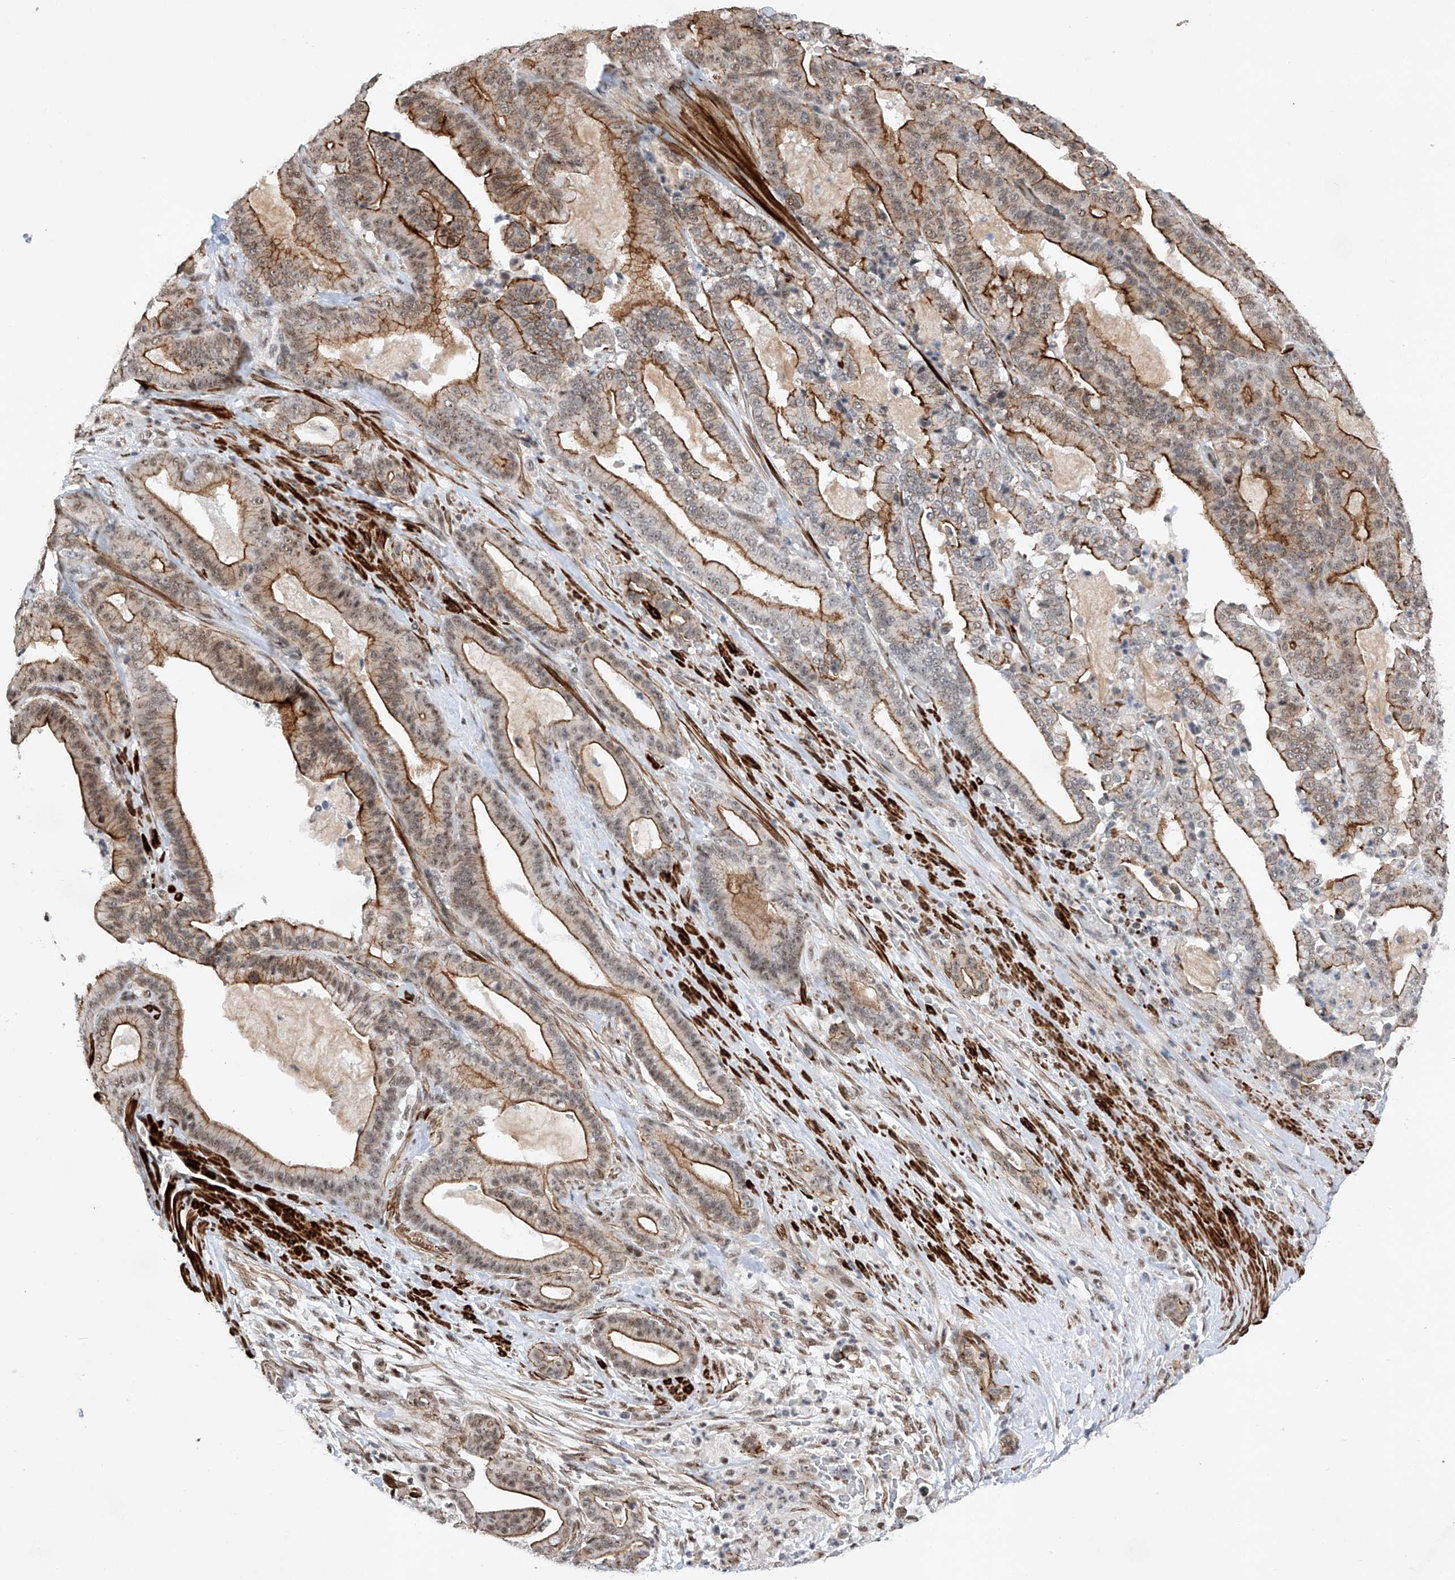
{"staining": {"intensity": "moderate", "quantity": ">75%", "location": "cytoplasmic/membranous,nuclear"}, "tissue": "pancreatic cancer", "cell_type": "Tumor cells", "image_type": "cancer", "snomed": [{"axis": "morphology", "description": "Adenocarcinoma, NOS"}, {"axis": "topography", "description": "Pancreas"}], "caption": "Pancreatic cancer stained with a protein marker demonstrates moderate staining in tumor cells.", "gene": "NFATC4", "patient": {"sex": "male", "age": 63}}